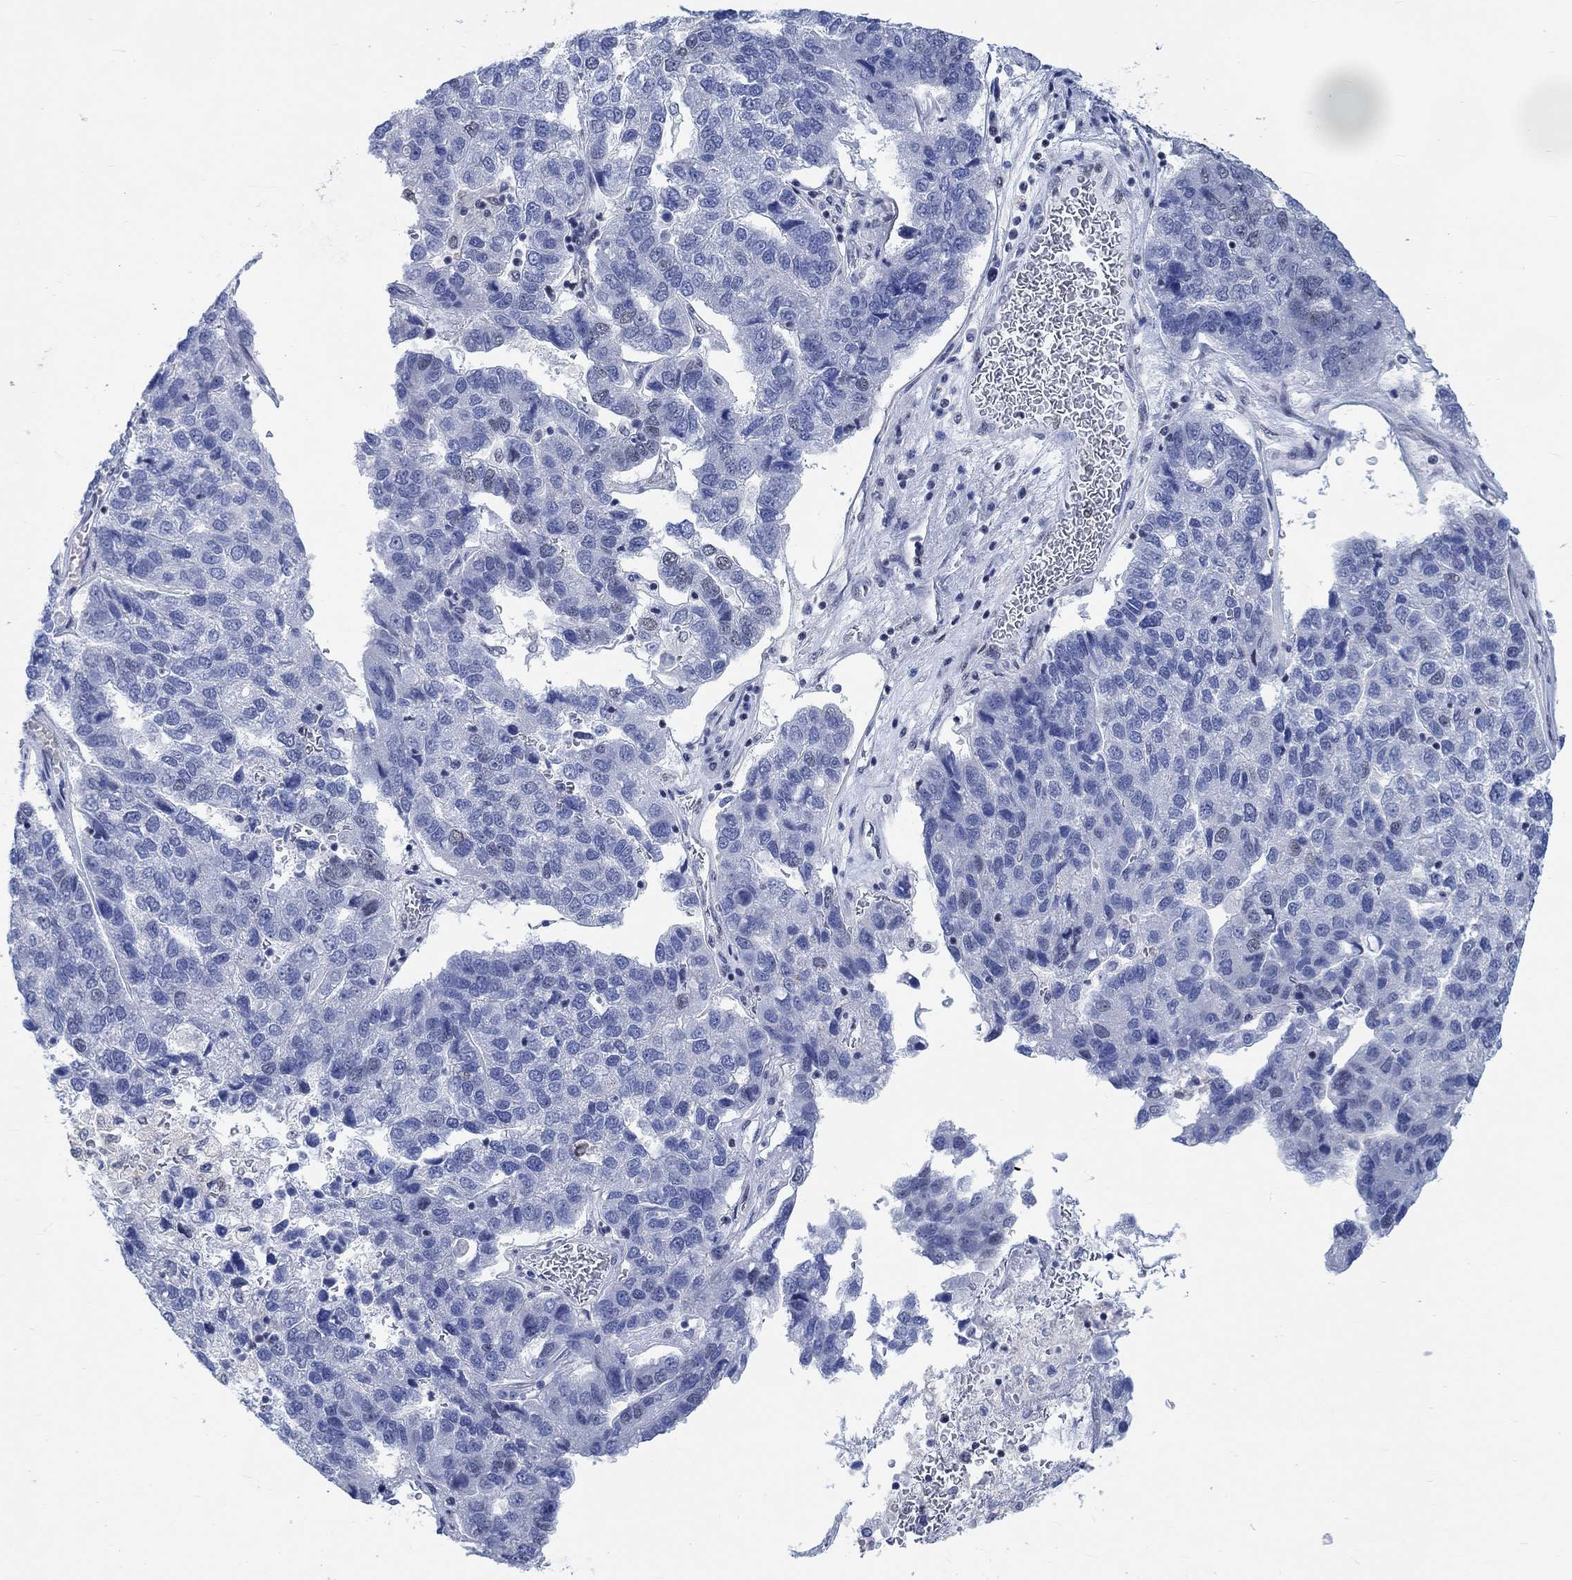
{"staining": {"intensity": "negative", "quantity": "none", "location": "none"}, "tissue": "pancreatic cancer", "cell_type": "Tumor cells", "image_type": "cancer", "snomed": [{"axis": "morphology", "description": "Adenocarcinoma, NOS"}, {"axis": "topography", "description": "Pancreas"}], "caption": "DAB immunohistochemical staining of human pancreatic cancer (adenocarcinoma) displays no significant expression in tumor cells.", "gene": "KCNH8", "patient": {"sex": "female", "age": 61}}